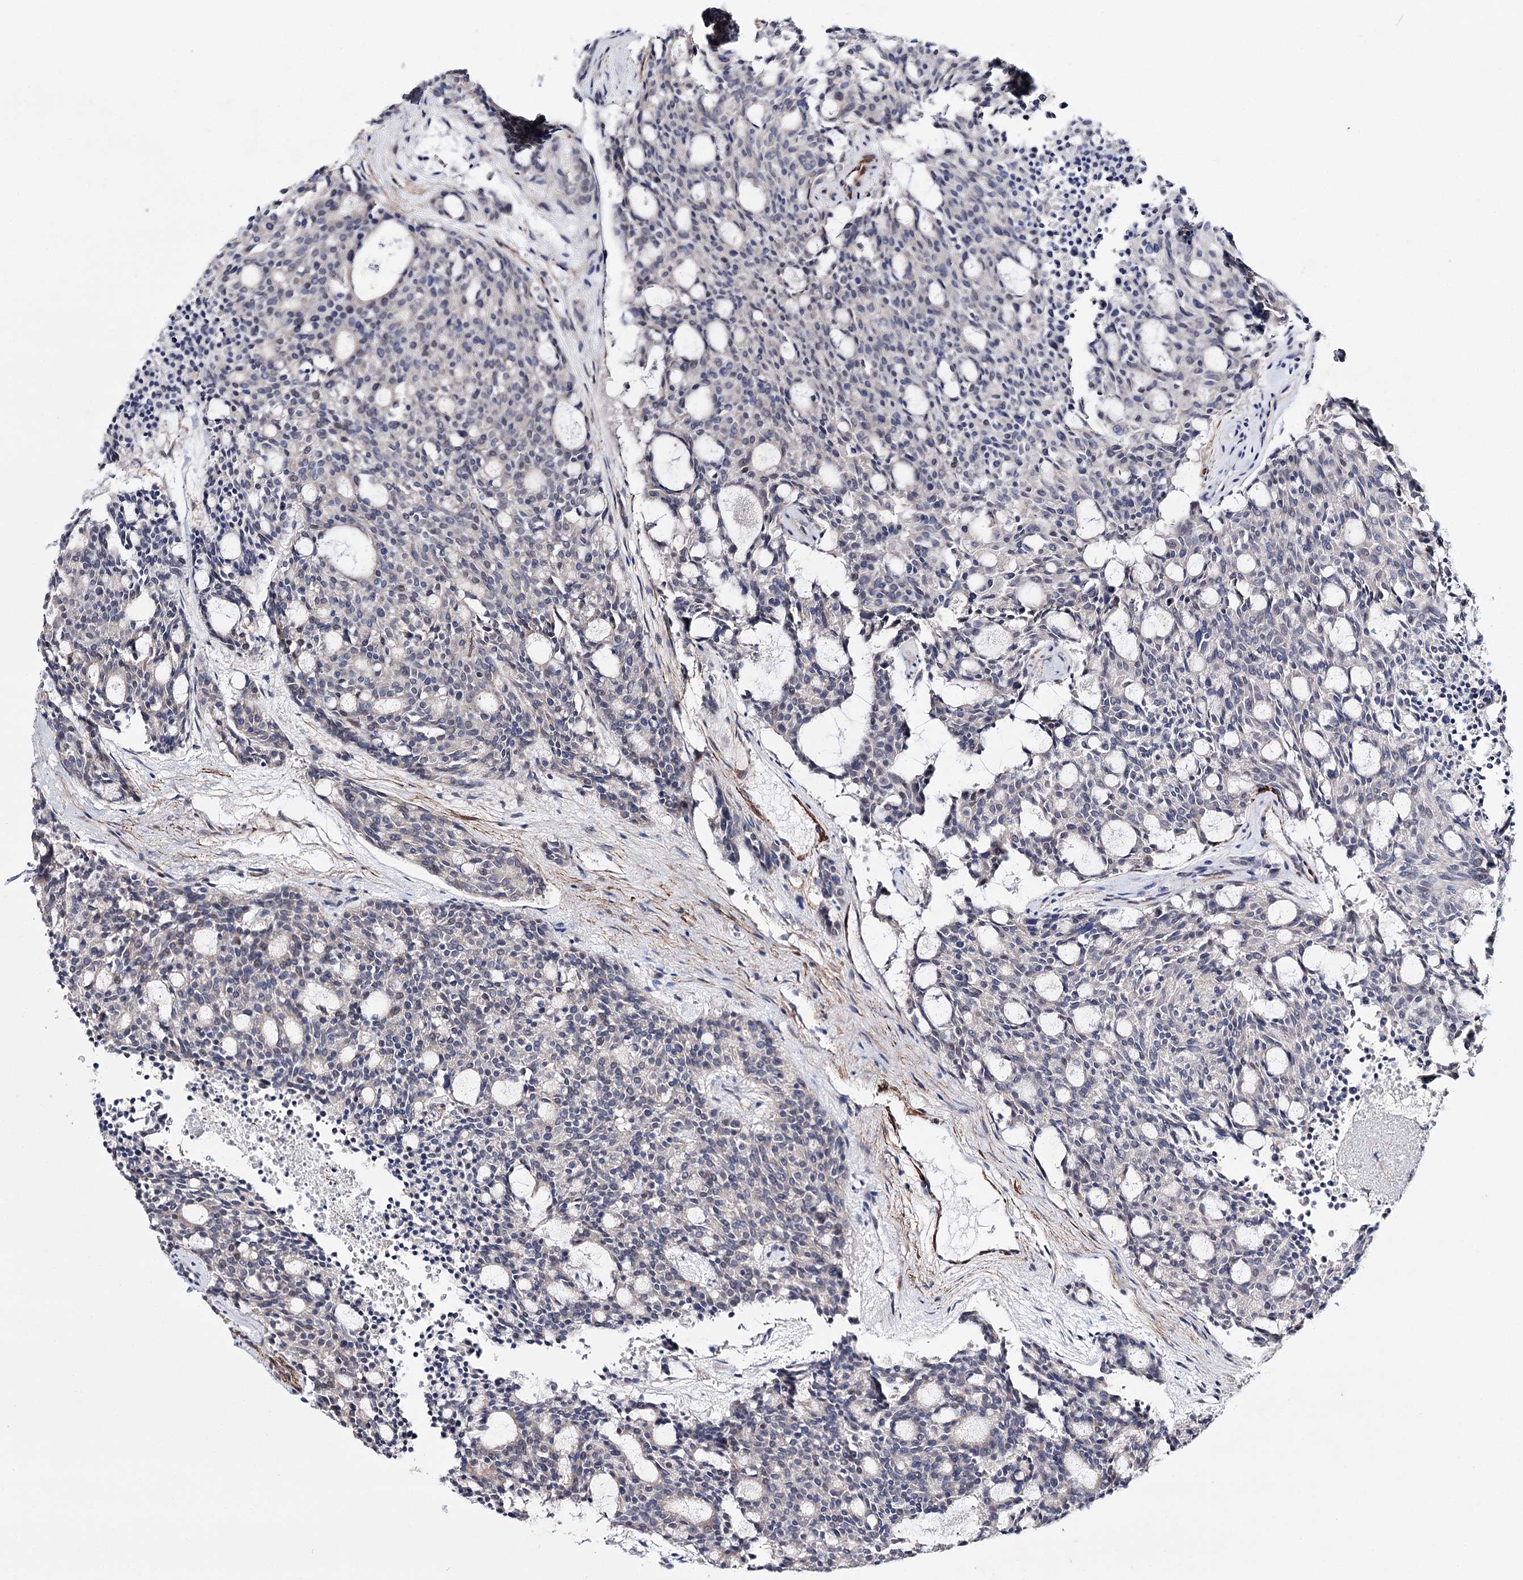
{"staining": {"intensity": "negative", "quantity": "none", "location": "none"}, "tissue": "carcinoid", "cell_type": "Tumor cells", "image_type": "cancer", "snomed": [{"axis": "morphology", "description": "Carcinoid, malignant, NOS"}, {"axis": "topography", "description": "Pancreas"}], "caption": "DAB immunohistochemical staining of human malignant carcinoid reveals no significant staining in tumor cells.", "gene": "CFAP46", "patient": {"sex": "female", "age": 54}}